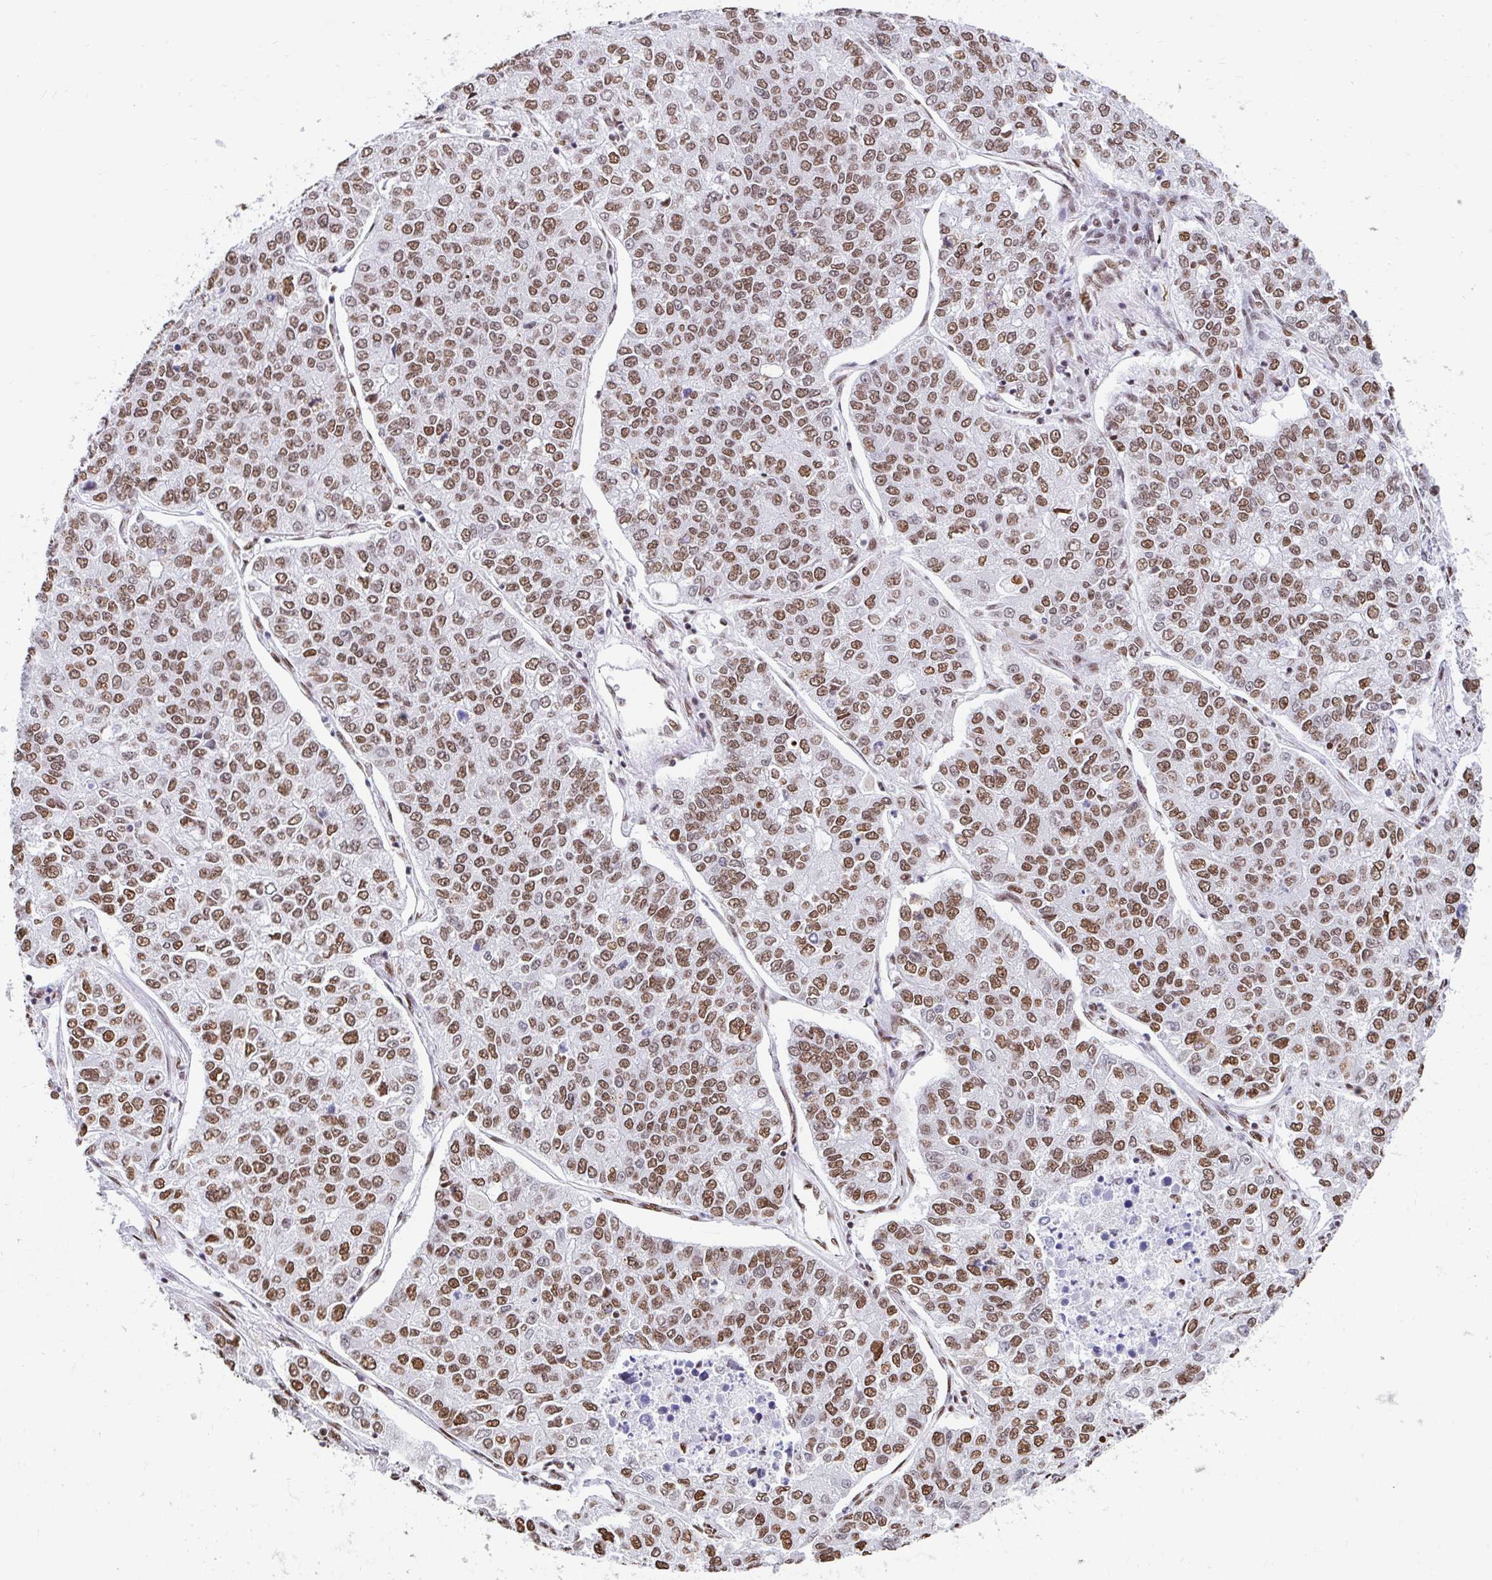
{"staining": {"intensity": "moderate", "quantity": ">75%", "location": "nuclear"}, "tissue": "lung cancer", "cell_type": "Tumor cells", "image_type": "cancer", "snomed": [{"axis": "morphology", "description": "Adenocarcinoma, NOS"}, {"axis": "topography", "description": "Lung"}], "caption": "Protein expression analysis of lung cancer shows moderate nuclear positivity in about >75% of tumor cells.", "gene": "KHDRBS1", "patient": {"sex": "male", "age": 49}}